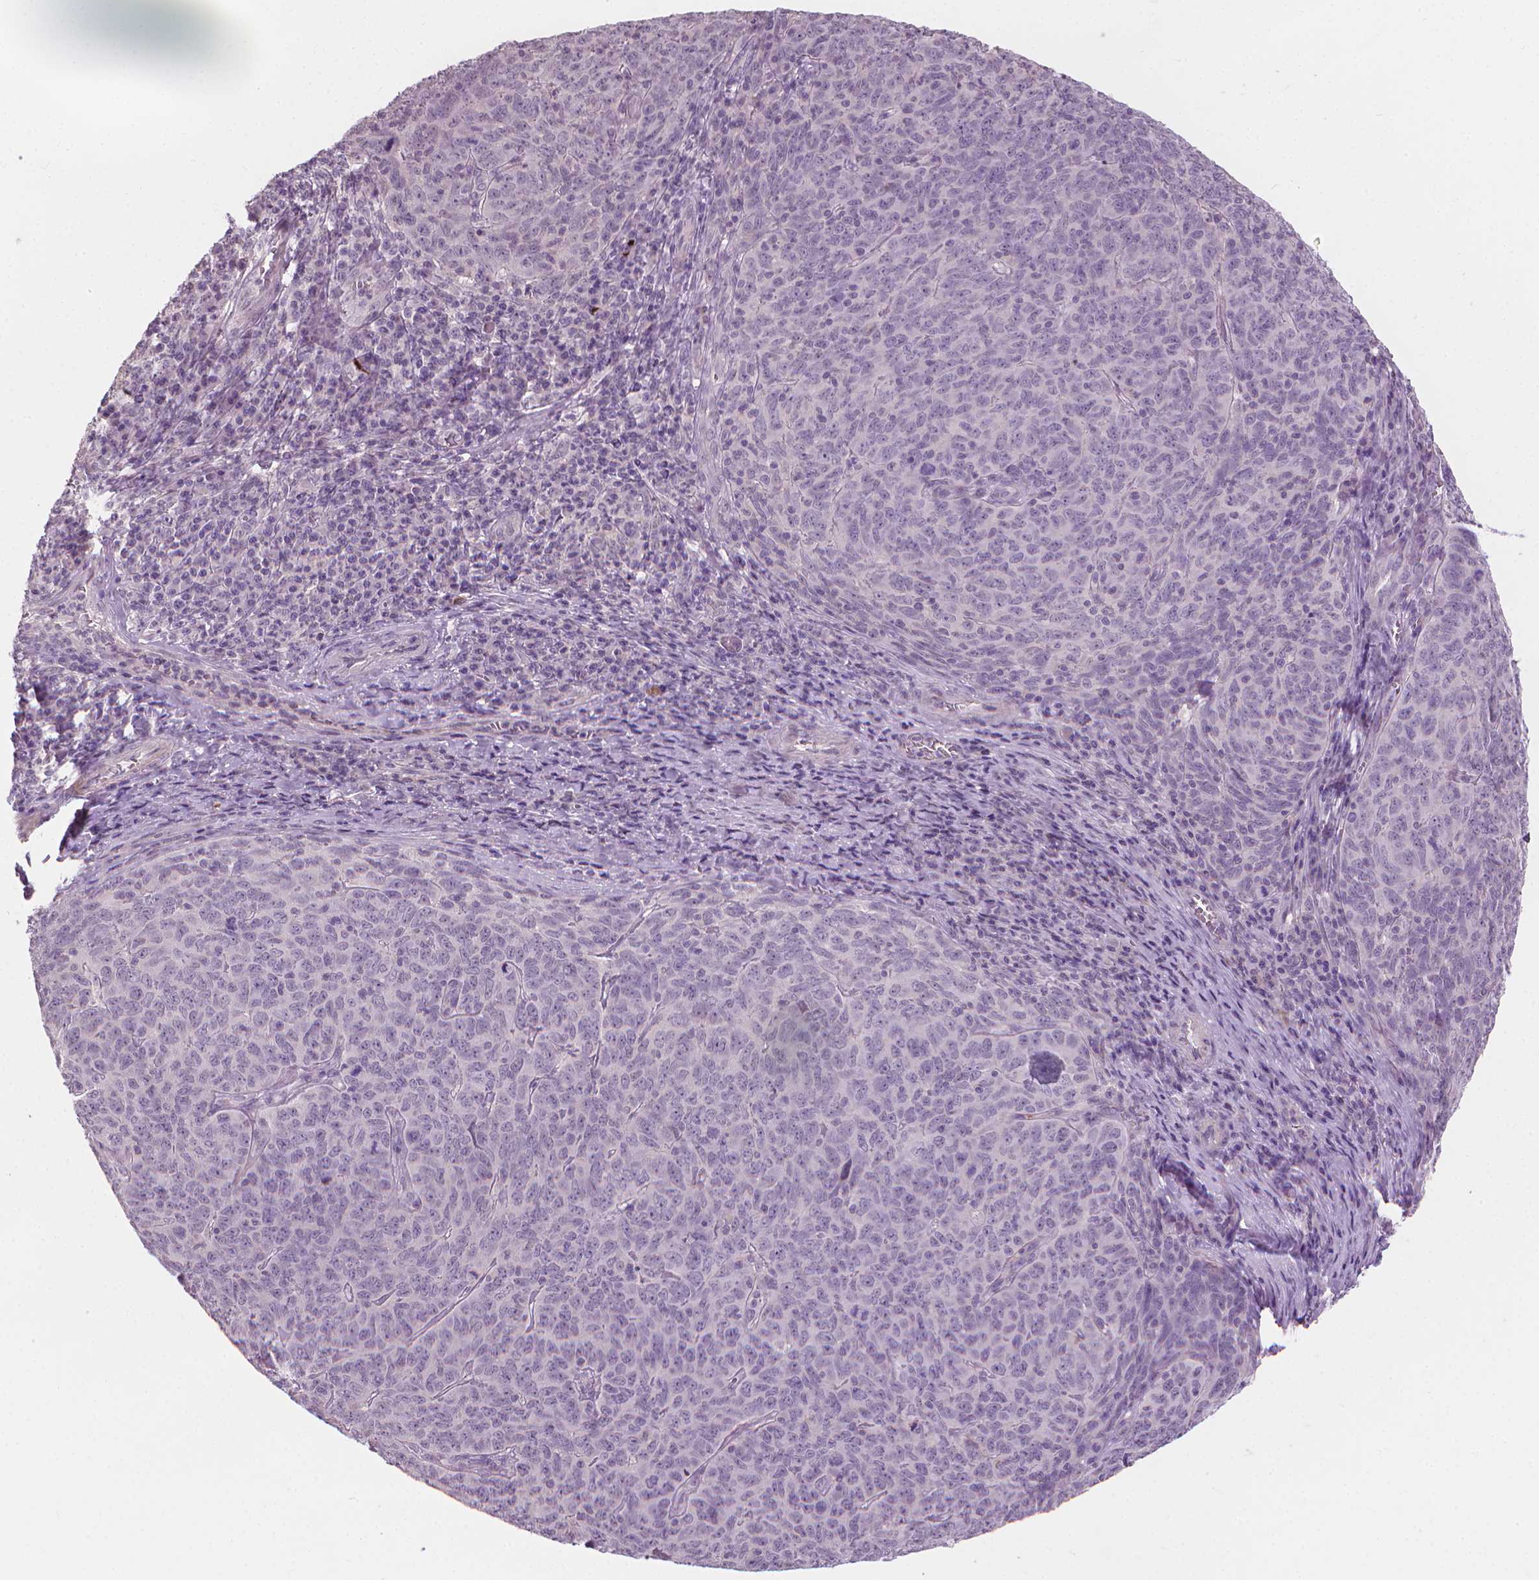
{"staining": {"intensity": "negative", "quantity": "none", "location": "none"}, "tissue": "skin cancer", "cell_type": "Tumor cells", "image_type": "cancer", "snomed": [{"axis": "morphology", "description": "Squamous cell carcinoma, NOS"}, {"axis": "topography", "description": "Skin"}, {"axis": "topography", "description": "Anal"}], "caption": "Immunohistochemistry micrograph of neoplastic tissue: human squamous cell carcinoma (skin) stained with DAB demonstrates no significant protein expression in tumor cells.", "gene": "SAXO2", "patient": {"sex": "female", "age": 51}}